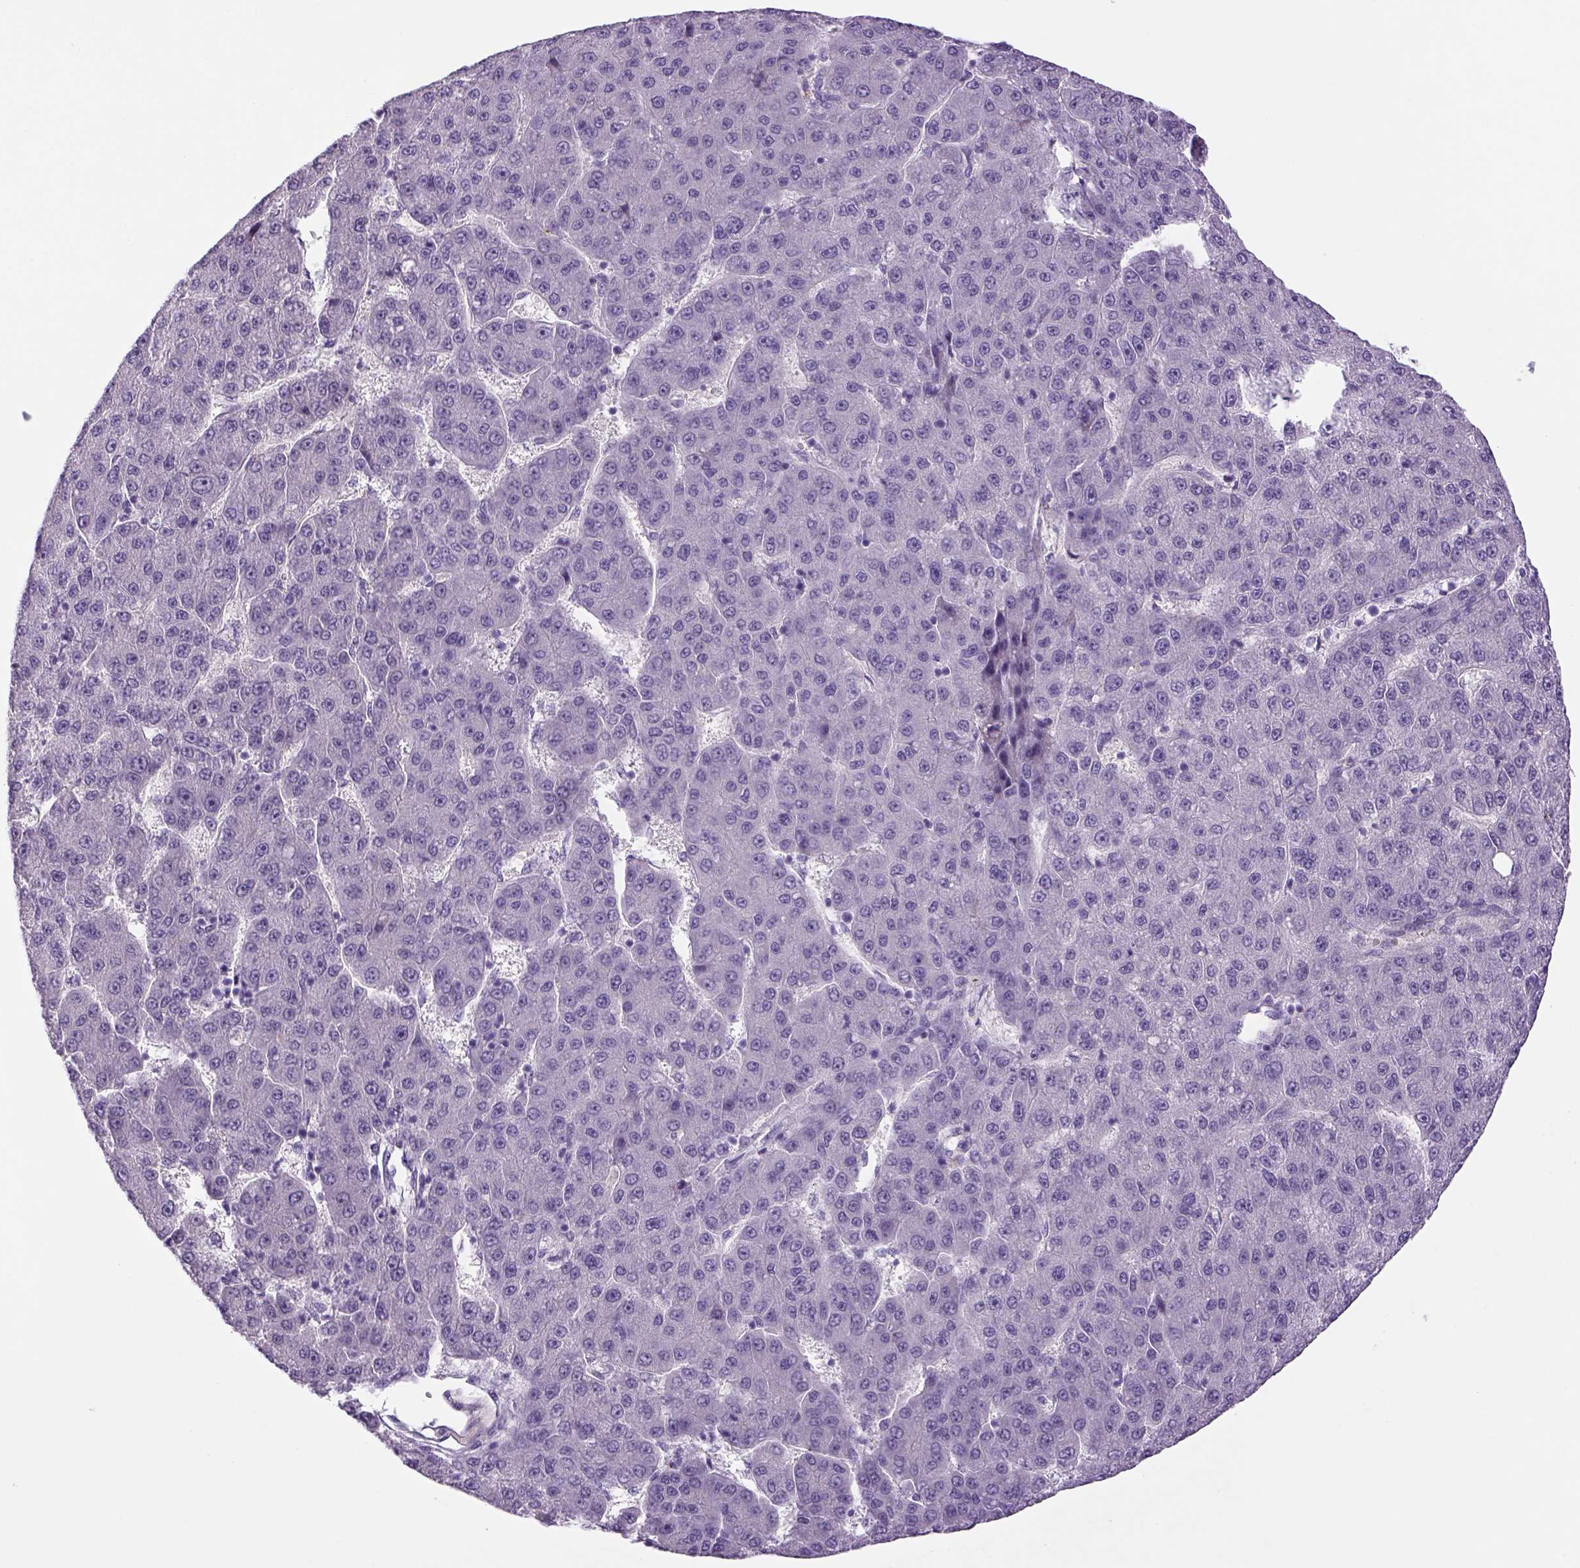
{"staining": {"intensity": "negative", "quantity": "none", "location": "none"}, "tissue": "liver cancer", "cell_type": "Tumor cells", "image_type": "cancer", "snomed": [{"axis": "morphology", "description": "Carcinoma, Hepatocellular, NOS"}, {"axis": "topography", "description": "Liver"}], "caption": "IHC photomicrograph of liver cancer (hepatocellular carcinoma) stained for a protein (brown), which shows no staining in tumor cells.", "gene": "DBH", "patient": {"sex": "male", "age": 67}}